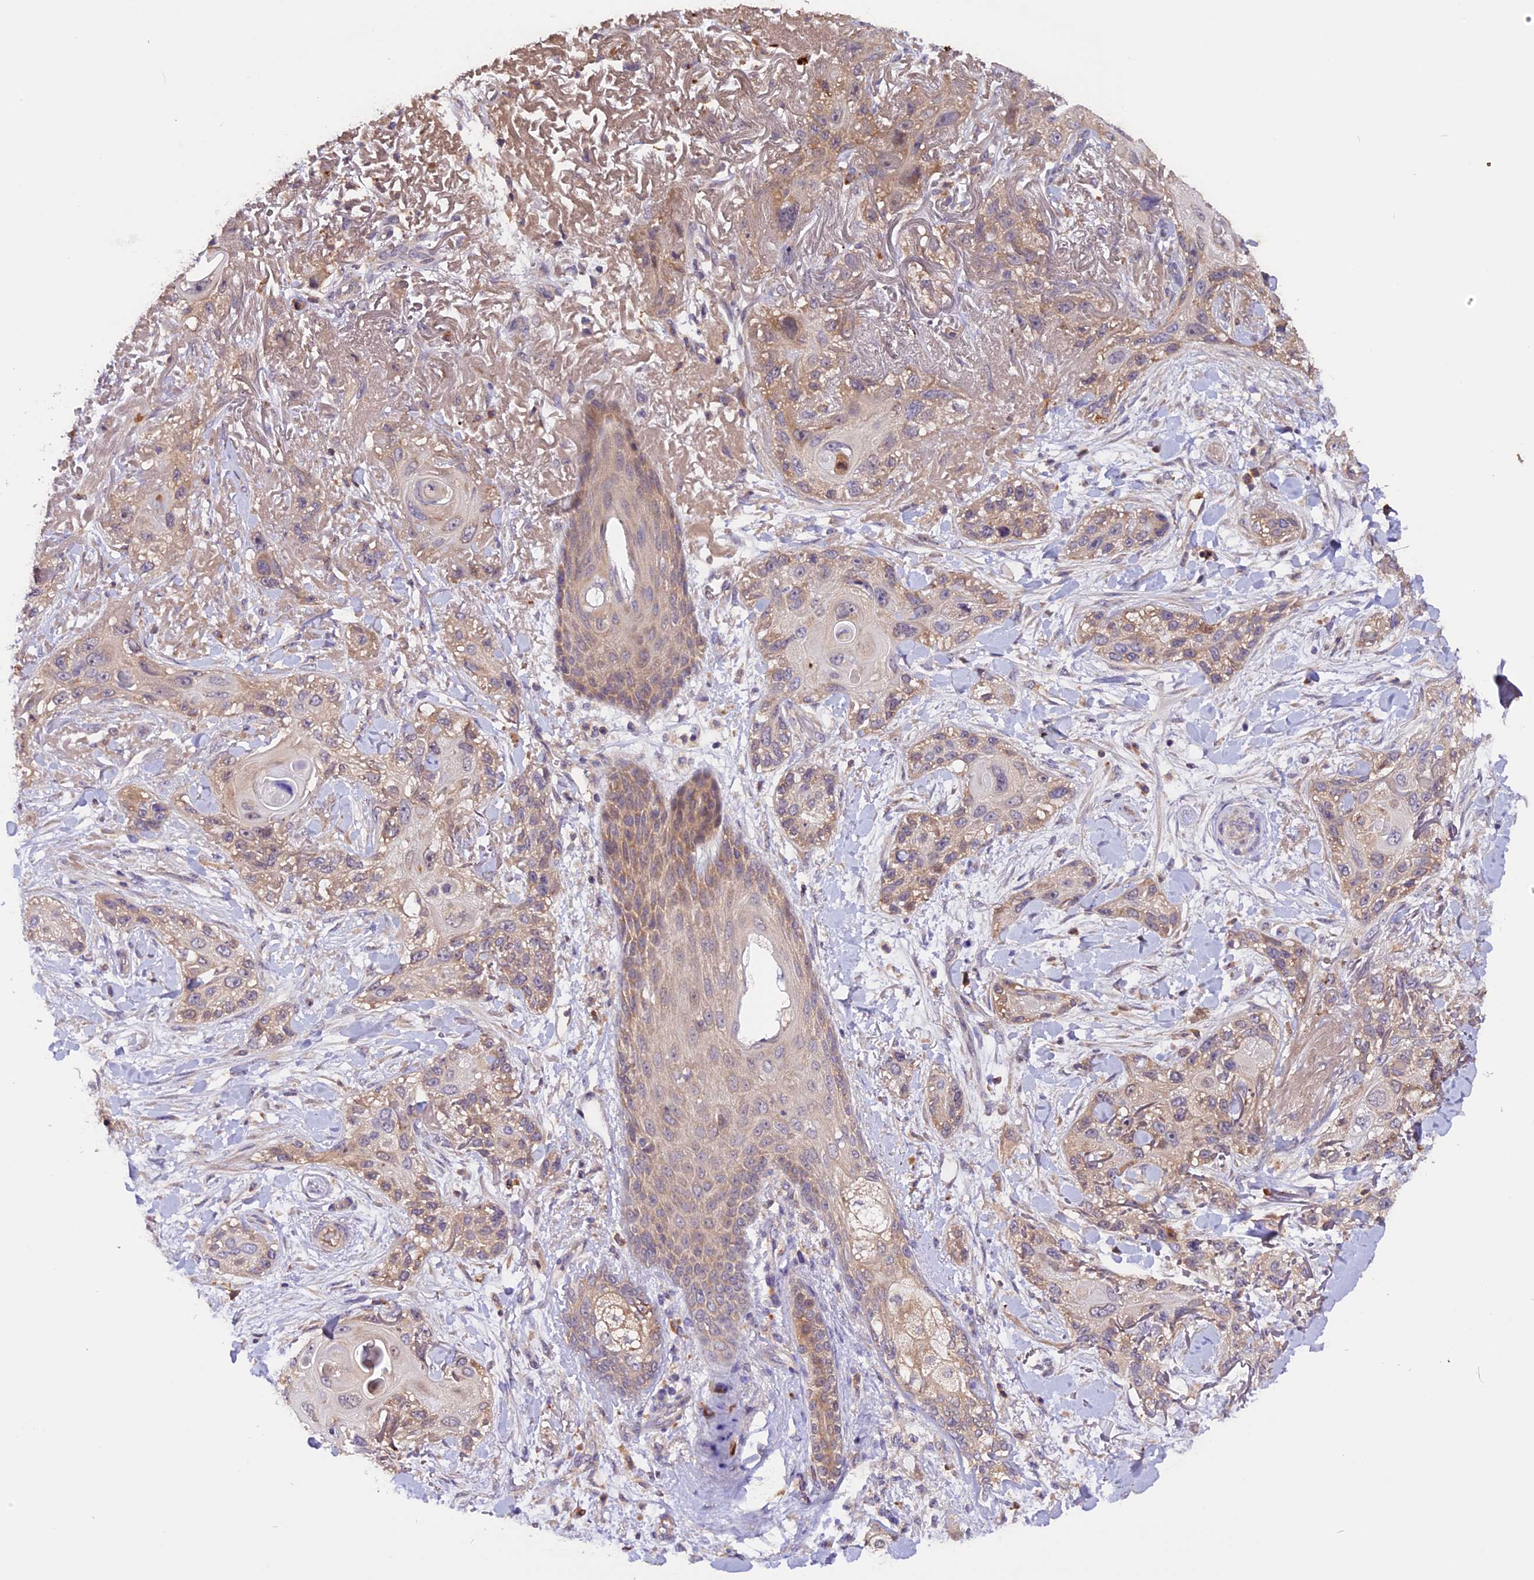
{"staining": {"intensity": "weak", "quantity": "25%-75%", "location": "cytoplasmic/membranous"}, "tissue": "skin cancer", "cell_type": "Tumor cells", "image_type": "cancer", "snomed": [{"axis": "morphology", "description": "Normal tissue, NOS"}, {"axis": "morphology", "description": "Squamous cell carcinoma, NOS"}, {"axis": "topography", "description": "Skin"}], "caption": "This histopathology image demonstrates immunohistochemistry (IHC) staining of squamous cell carcinoma (skin), with low weak cytoplasmic/membranous staining in approximately 25%-75% of tumor cells.", "gene": "MARK4", "patient": {"sex": "male", "age": 72}}